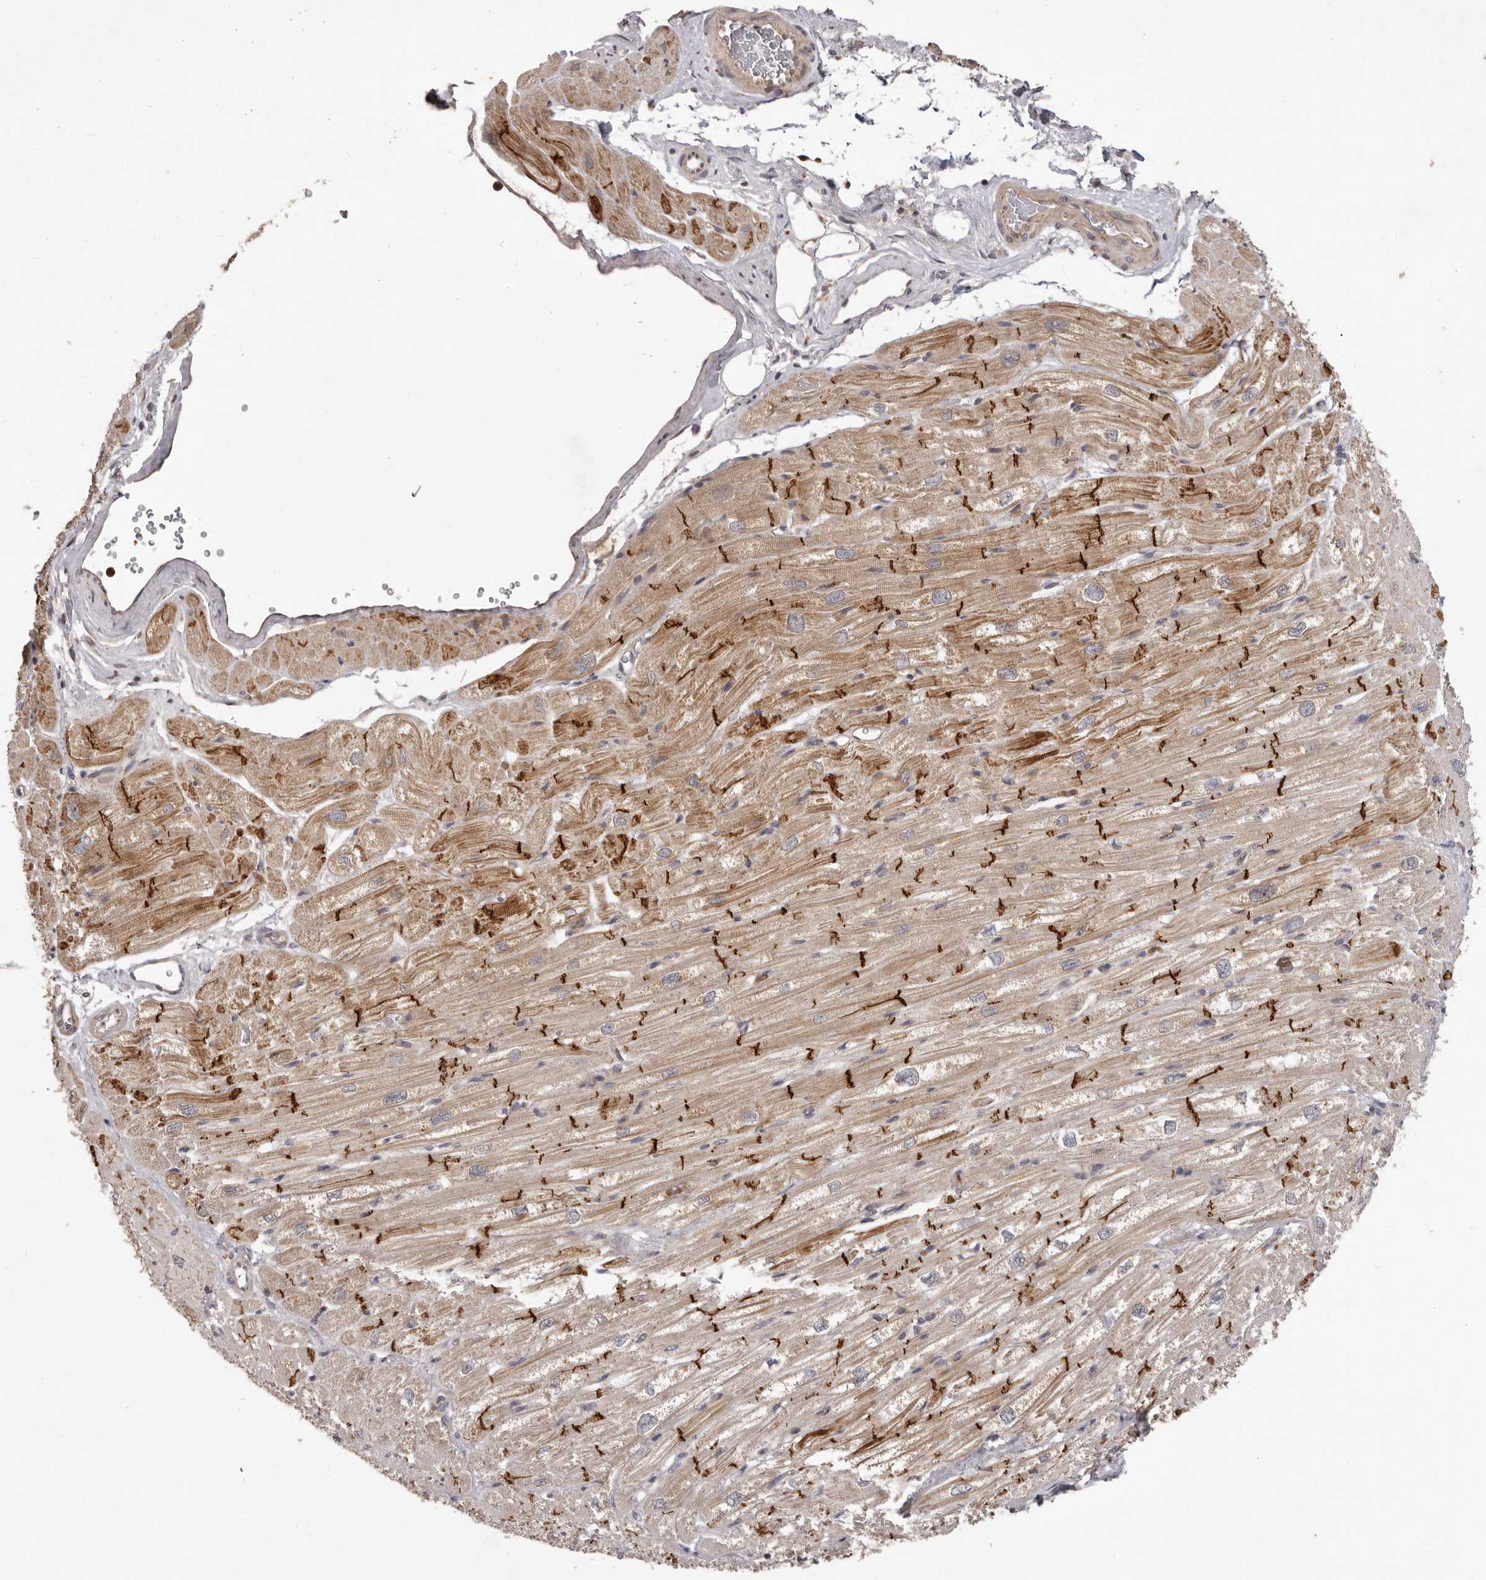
{"staining": {"intensity": "strong", "quantity": "25%-75%", "location": "cytoplasmic/membranous"}, "tissue": "heart muscle", "cell_type": "Cardiomyocytes", "image_type": "normal", "snomed": [{"axis": "morphology", "description": "Normal tissue, NOS"}, {"axis": "topography", "description": "Heart"}], "caption": "Heart muscle stained with a brown dye shows strong cytoplasmic/membranous positive positivity in about 25%-75% of cardiomyocytes.", "gene": "RNF187", "patient": {"sex": "male", "age": 50}}